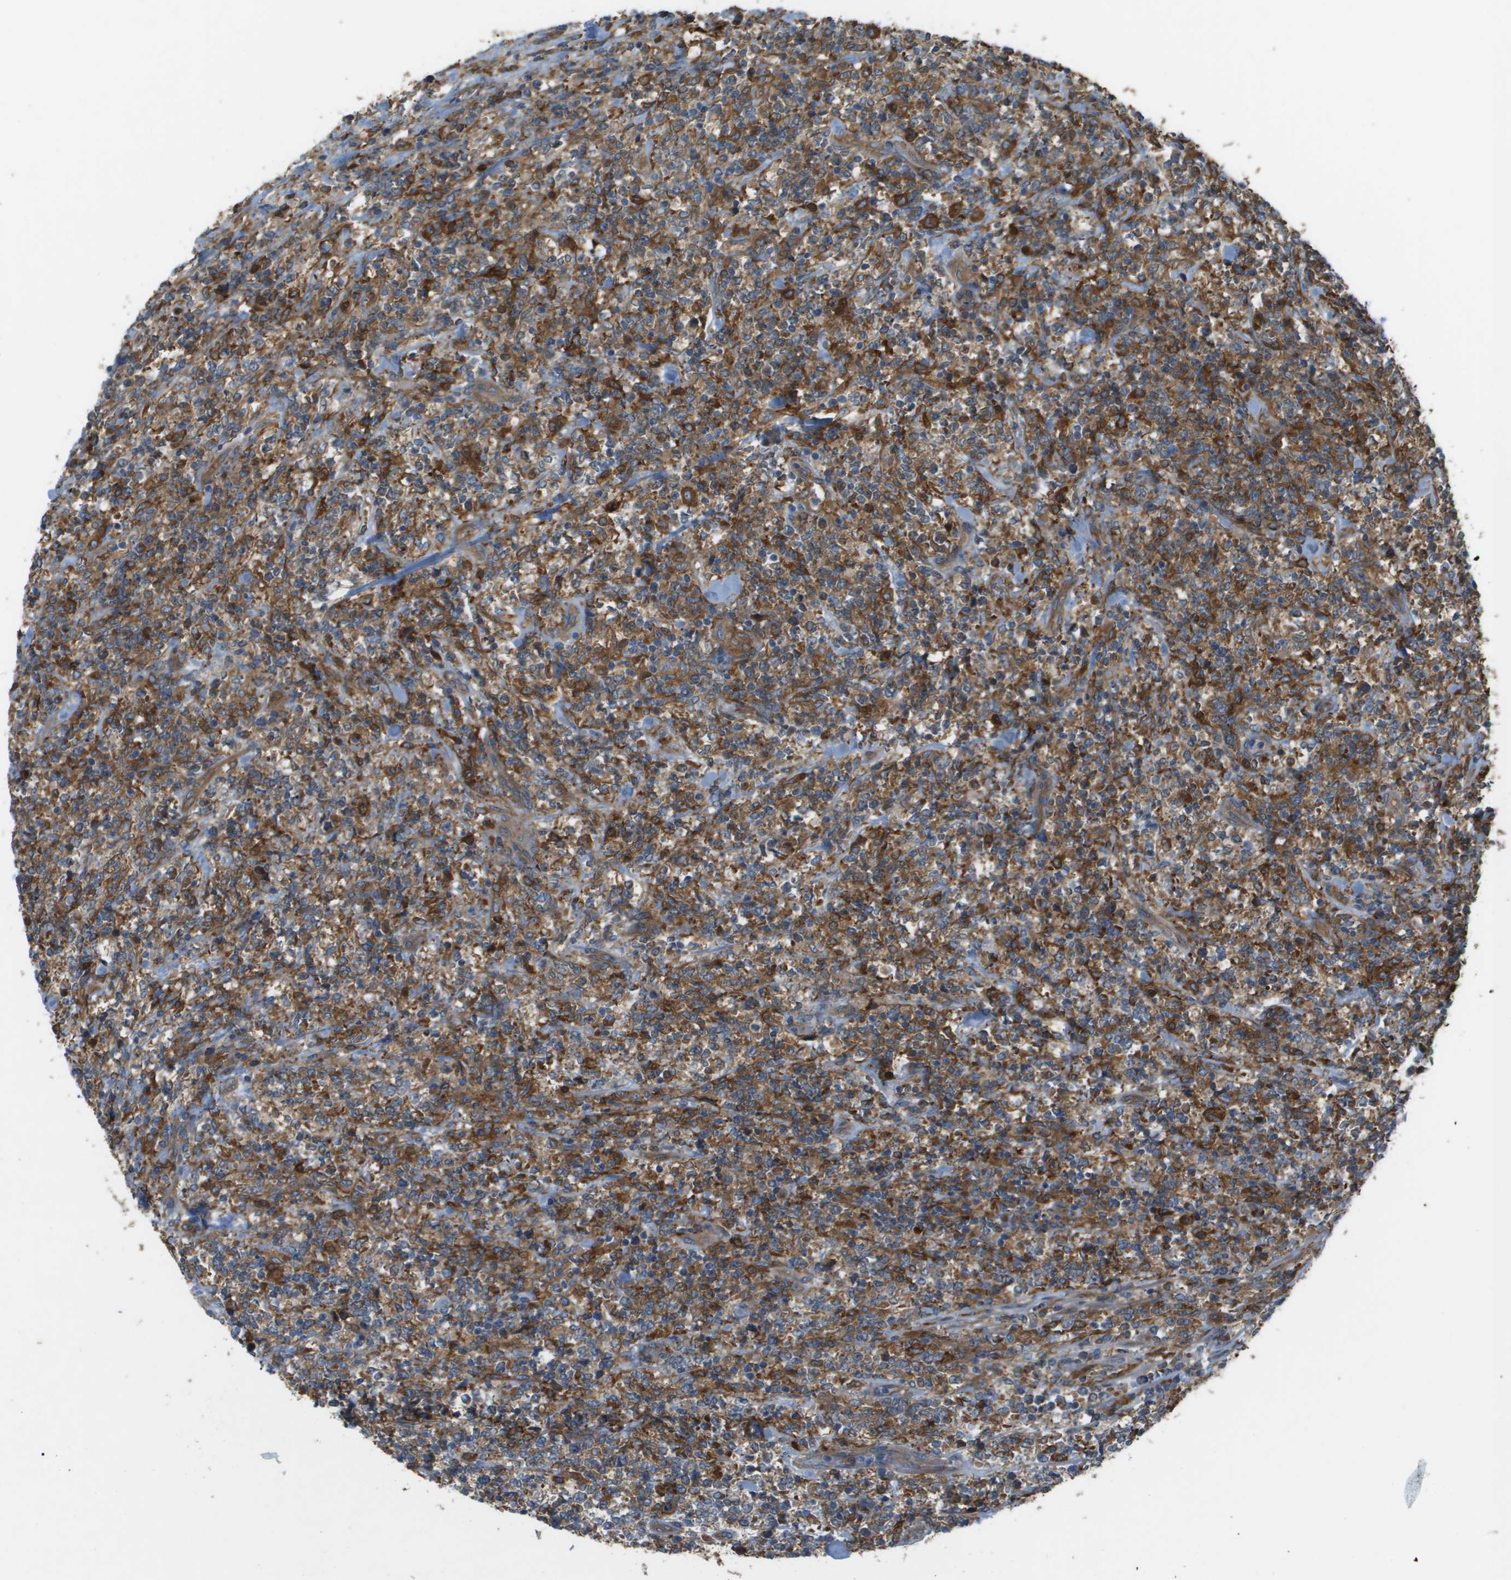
{"staining": {"intensity": "weak", "quantity": "25%-75%", "location": "cytoplasmic/membranous"}, "tissue": "lymphoma", "cell_type": "Tumor cells", "image_type": "cancer", "snomed": [{"axis": "morphology", "description": "Malignant lymphoma, non-Hodgkin's type, High grade"}, {"axis": "topography", "description": "Soft tissue"}], "caption": "Protein staining by IHC shows weak cytoplasmic/membranous positivity in about 25%-75% of tumor cells in high-grade malignant lymphoma, non-Hodgkin's type.", "gene": "CORO1B", "patient": {"sex": "male", "age": 18}}